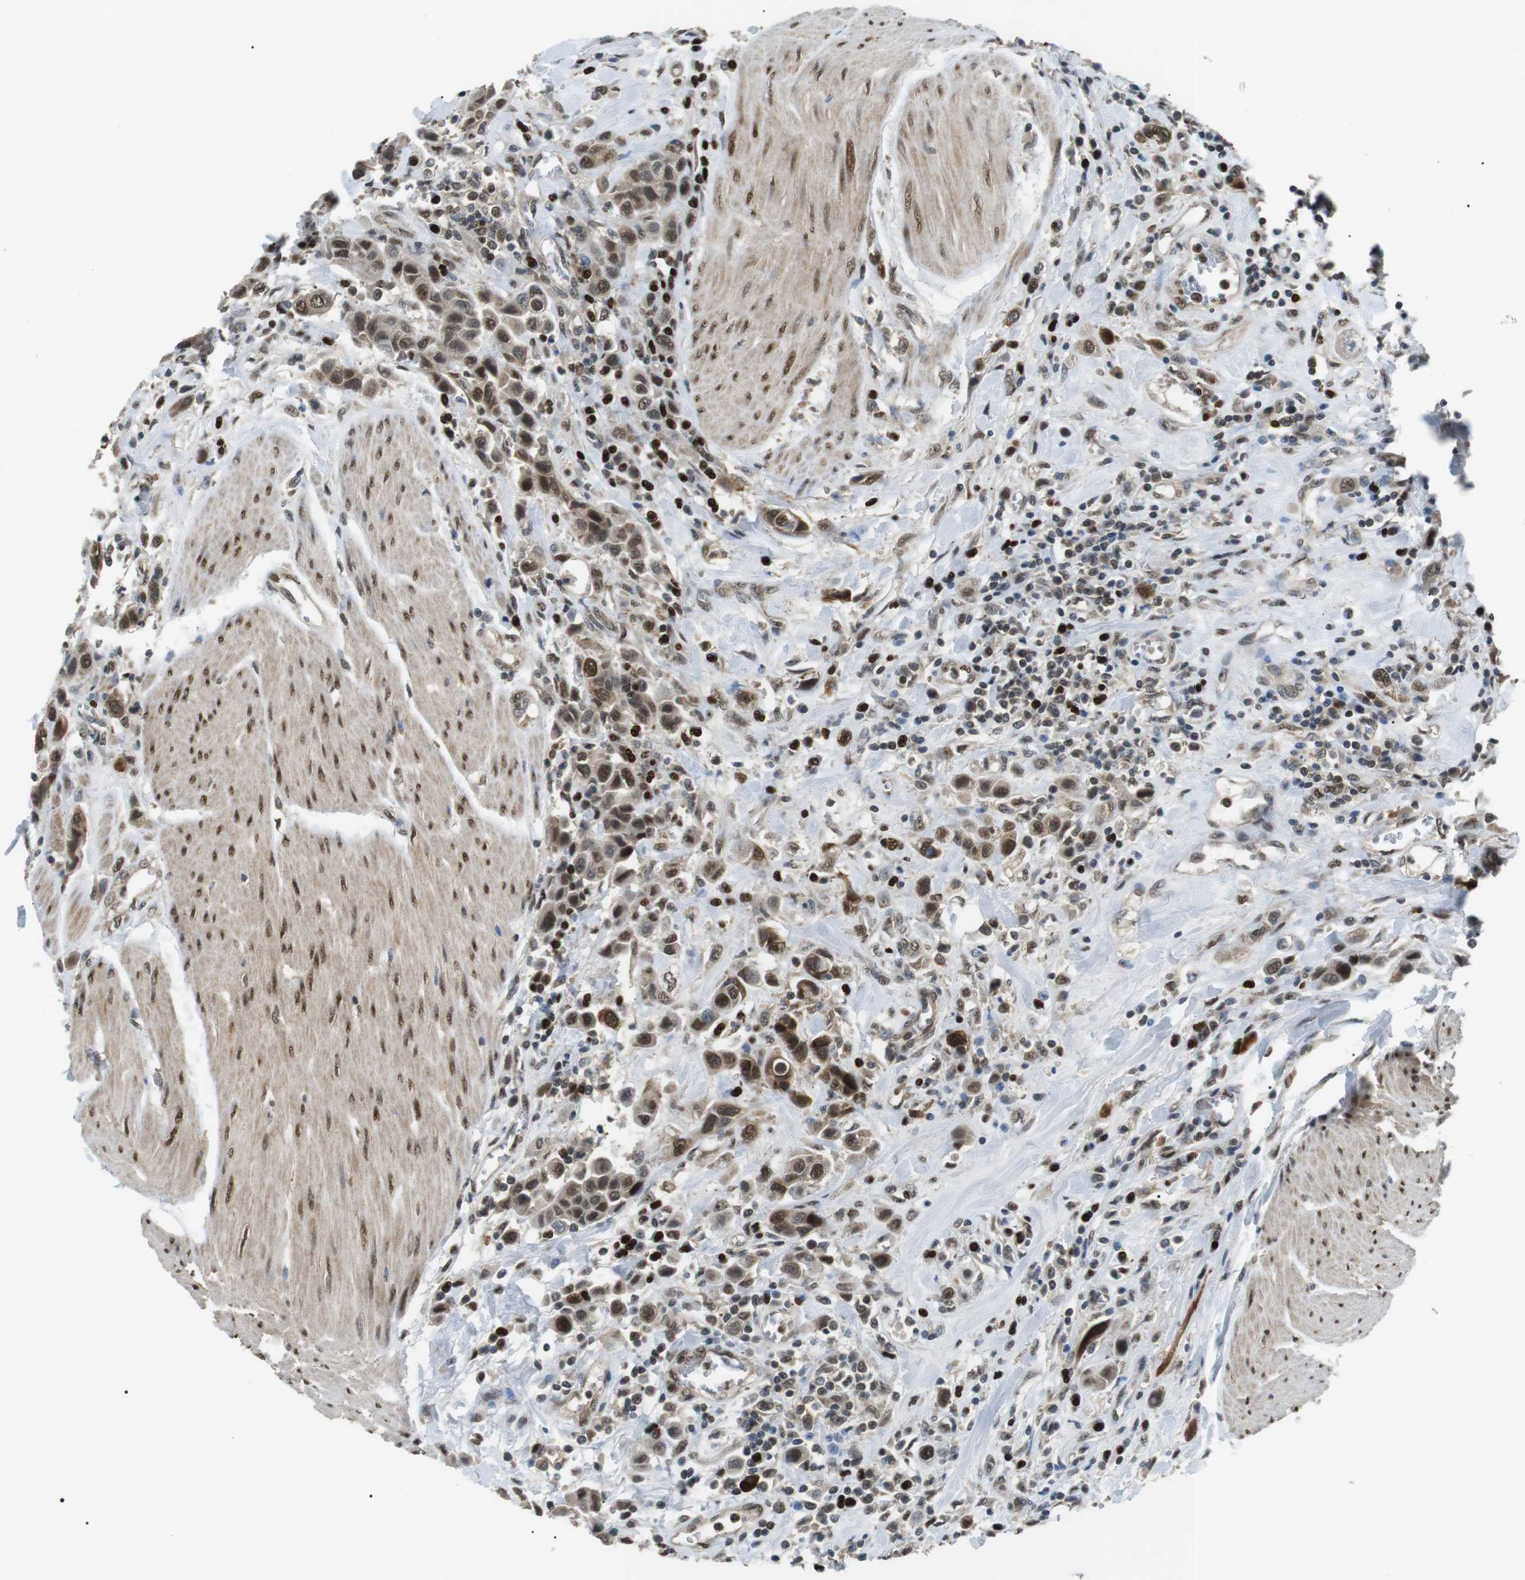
{"staining": {"intensity": "moderate", "quantity": ">75%", "location": "nuclear"}, "tissue": "urothelial cancer", "cell_type": "Tumor cells", "image_type": "cancer", "snomed": [{"axis": "morphology", "description": "Urothelial carcinoma, High grade"}, {"axis": "topography", "description": "Urinary bladder"}], "caption": "High-grade urothelial carcinoma was stained to show a protein in brown. There is medium levels of moderate nuclear staining in approximately >75% of tumor cells.", "gene": "ORAI3", "patient": {"sex": "male", "age": 50}}